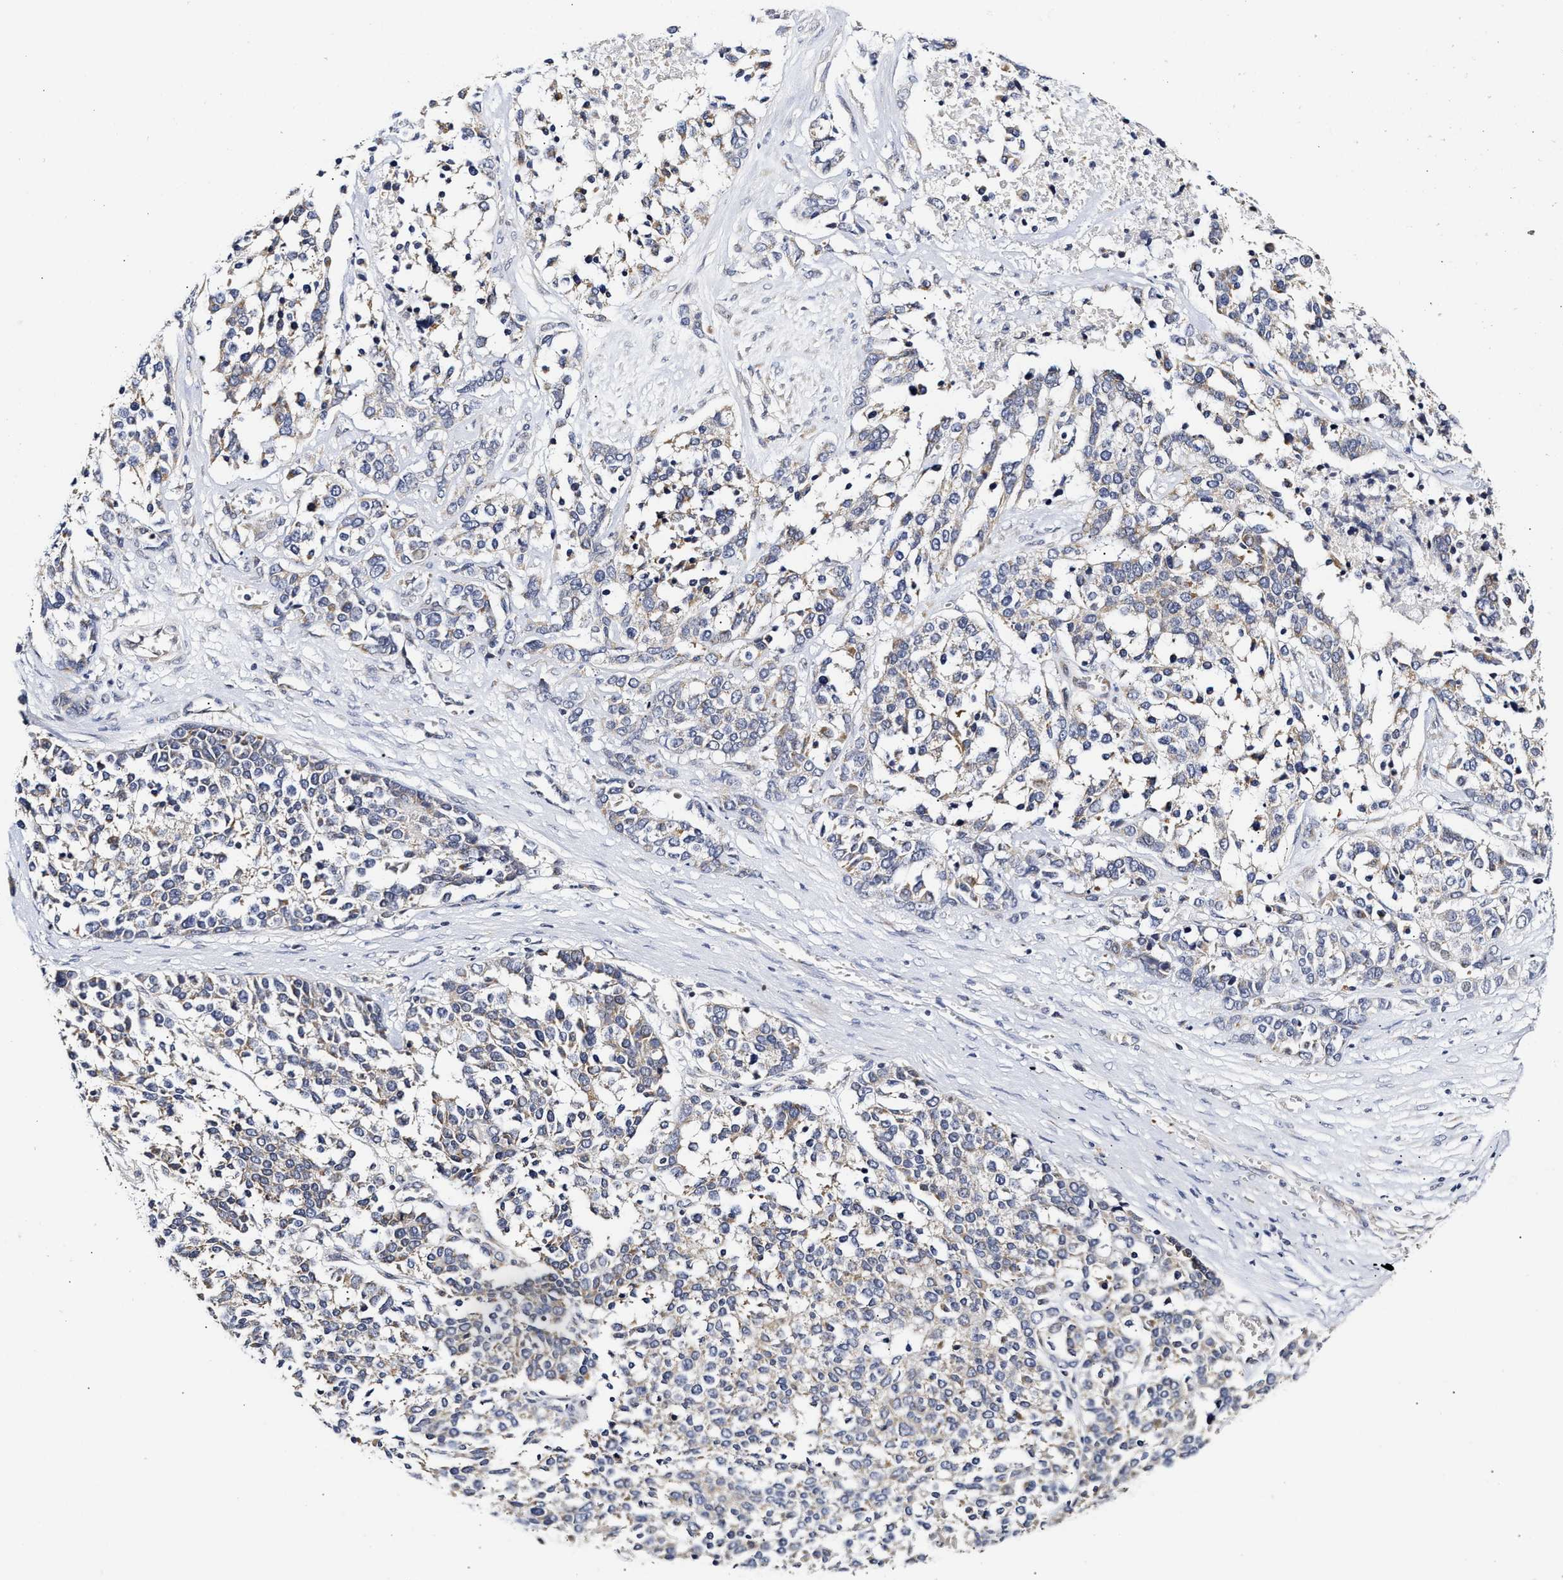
{"staining": {"intensity": "weak", "quantity": "<25%", "location": "cytoplasmic/membranous"}, "tissue": "ovarian cancer", "cell_type": "Tumor cells", "image_type": "cancer", "snomed": [{"axis": "morphology", "description": "Cystadenocarcinoma, serous, NOS"}, {"axis": "topography", "description": "Ovary"}], "caption": "There is no significant positivity in tumor cells of ovarian cancer (serous cystadenocarcinoma).", "gene": "RINT1", "patient": {"sex": "female", "age": 44}}